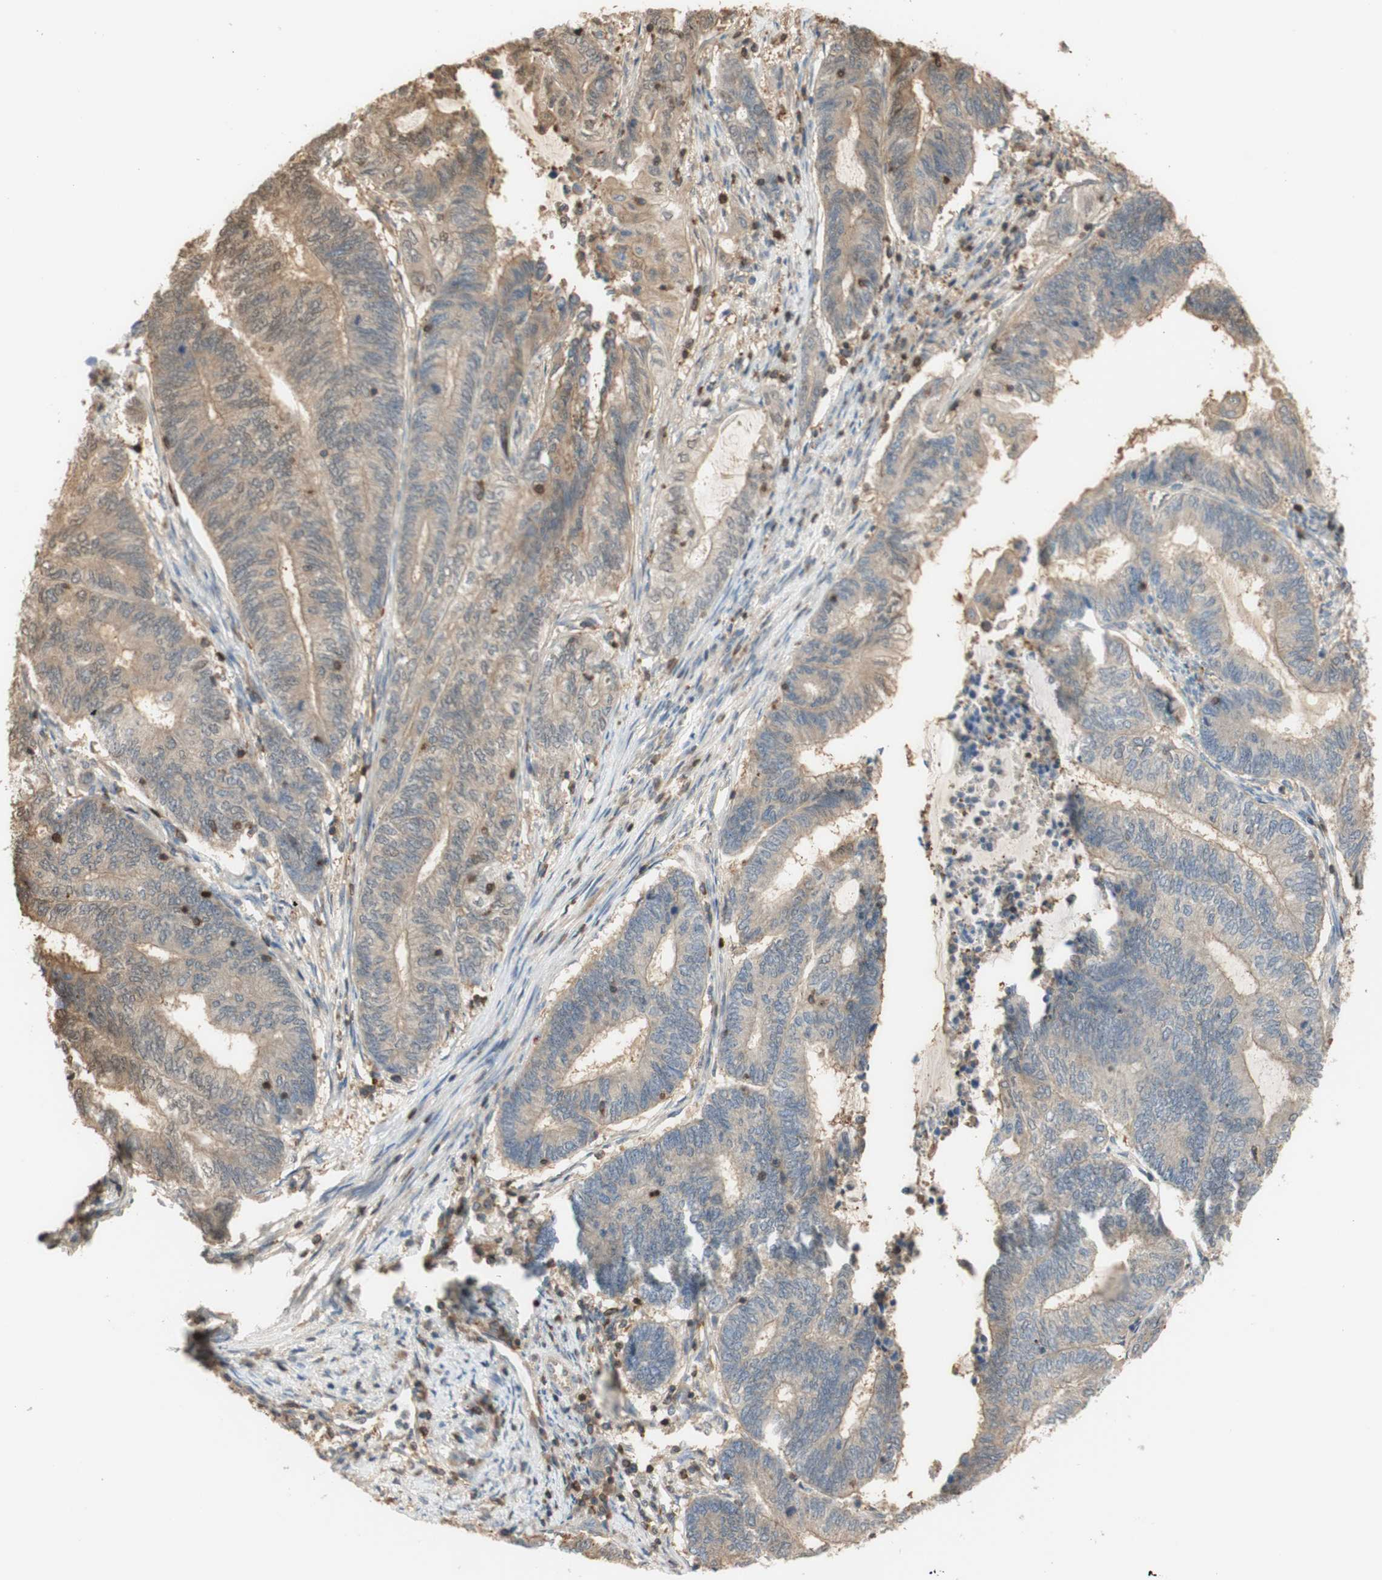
{"staining": {"intensity": "weak", "quantity": ">75%", "location": "cytoplasmic/membranous"}, "tissue": "endometrial cancer", "cell_type": "Tumor cells", "image_type": "cancer", "snomed": [{"axis": "morphology", "description": "Adenocarcinoma, NOS"}, {"axis": "topography", "description": "Uterus"}, {"axis": "topography", "description": "Endometrium"}], "caption": "Endometrial cancer (adenocarcinoma) stained with a brown dye reveals weak cytoplasmic/membranous positive positivity in about >75% of tumor cells.", "gene": "NAP1L4", "patient": {"sex": "female", "age": 70}}